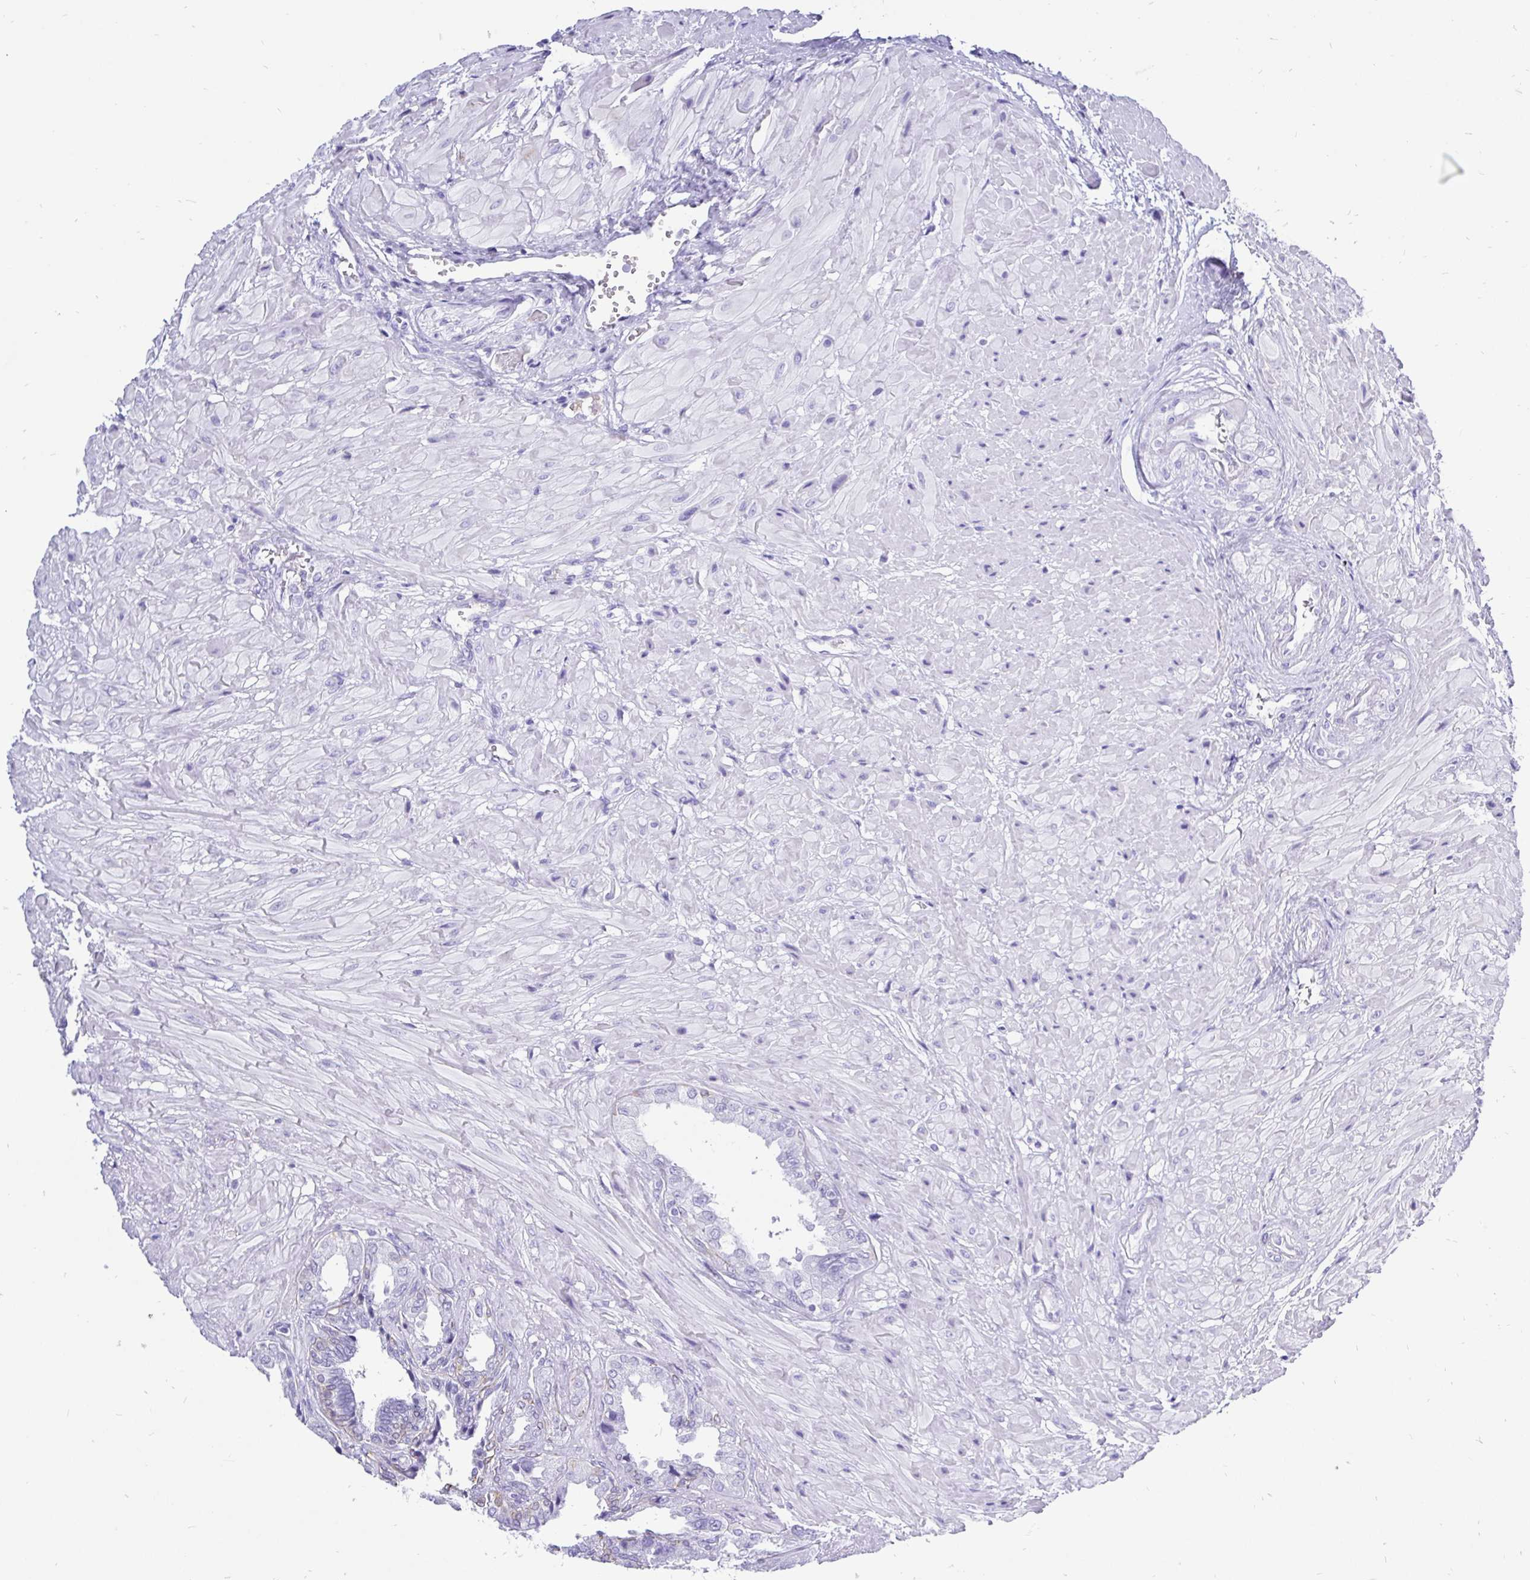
{"staining": {"intensity": "negative", "quantity": "none", "location": "none"}, "tissue": "seminal vesicle", "cell_type": "Glandular cells", "image_type": "normal", "snomed": [{"axis": "morphology", "description": "Normal tissue, NOS"}, {"axis": "topography", "description": "Seminal veicle"}], "caption": "The photomicrograph demonstrates no staining of glandular cells in benign seminal vesicle.", "gene": "KRT13", "patient": {"sex": "male", "age": 55}}